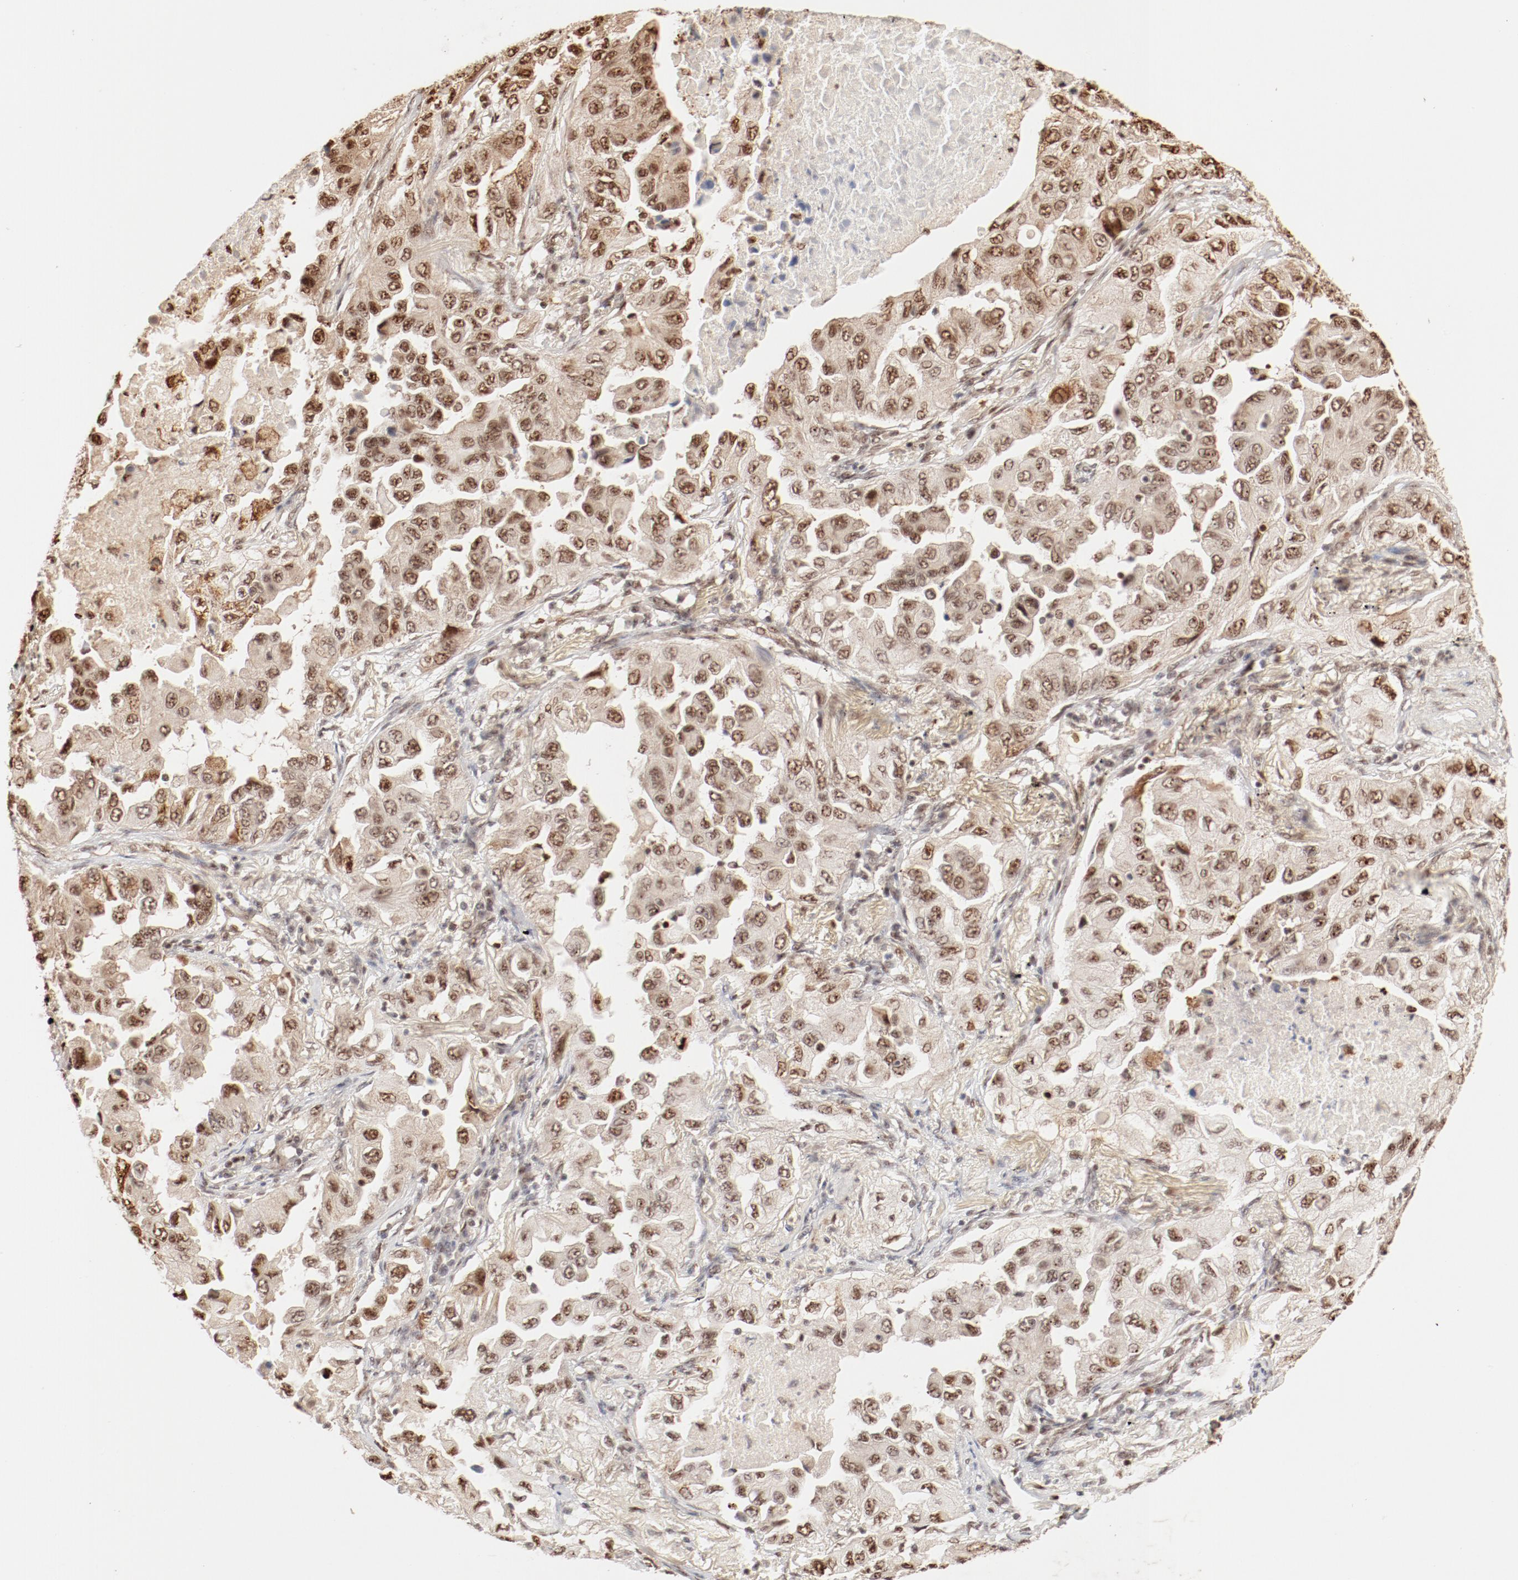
{"staining": {"intensity": "strong", "quantity": ">75%", "location": "nuclear"}, "tissue": "lung cancer", "cell_type": "Tumor cells", "image_type": "cancer", "snomed": [{"axis": "morphology", "description": "Adenocarcinoma, NOS"}, {"axis": "topography", "description": "Lung"}], "caption": "An immunohistochemistry (IHC) histopathology image of neoplastic tissue is shown. Protein staining in brown labels strong nuclear positivity in adenocarcinoma (lung) within tumor cells. The staining was performed using DAB (3,3'-diaminobenzidine), with brown indicating positive protein expression. Nuclei are stained blue with hematoxylin.", "gene": "FAM50A", "patient": {"sex": "female", "age": 65}}